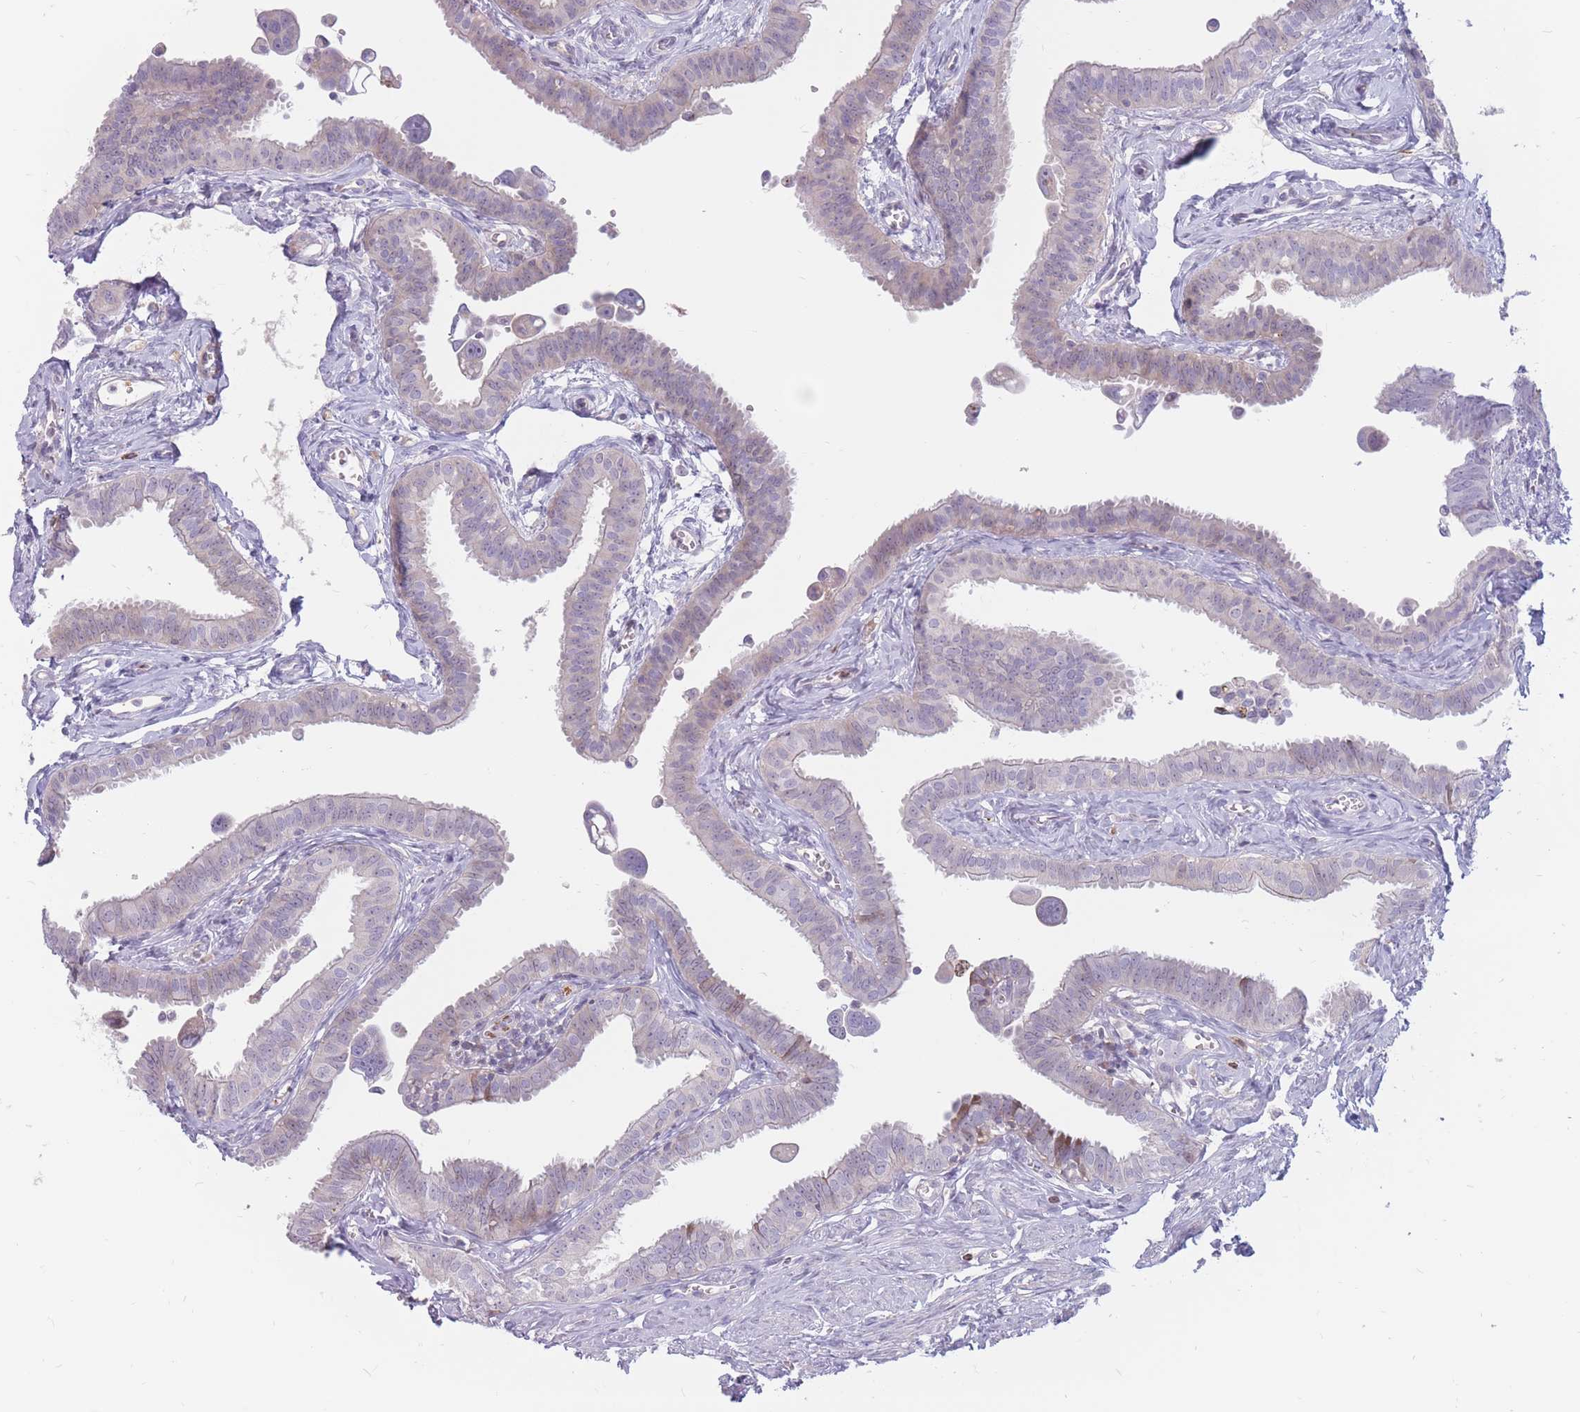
{"staining": {"intensity": "weak", "quantity": "<25%", "location": "cytoplasmic/membranous"}, "tissue": "fallopian tube", "cell_type": "Glandular cells", "image_type": "normal", "snomed": [{"axis": "morphology", "description": "Normal tissue, NOS"}, {"axis": "morphology", "description": "Carcinoma, NOS"}, {"axis": "topography", "description": "Fallopian tube"}, {"axis": "topography", "description": "Ovary"}], "caption": "Fallopian tube was stained to show a protein in brown. There is no significant positivity in glandular cells. (Immunohistochemistry, brightfield microscopy, high magnification).", "gene": "PTGDR", "patient": {"sex": "female", "age": 59}}